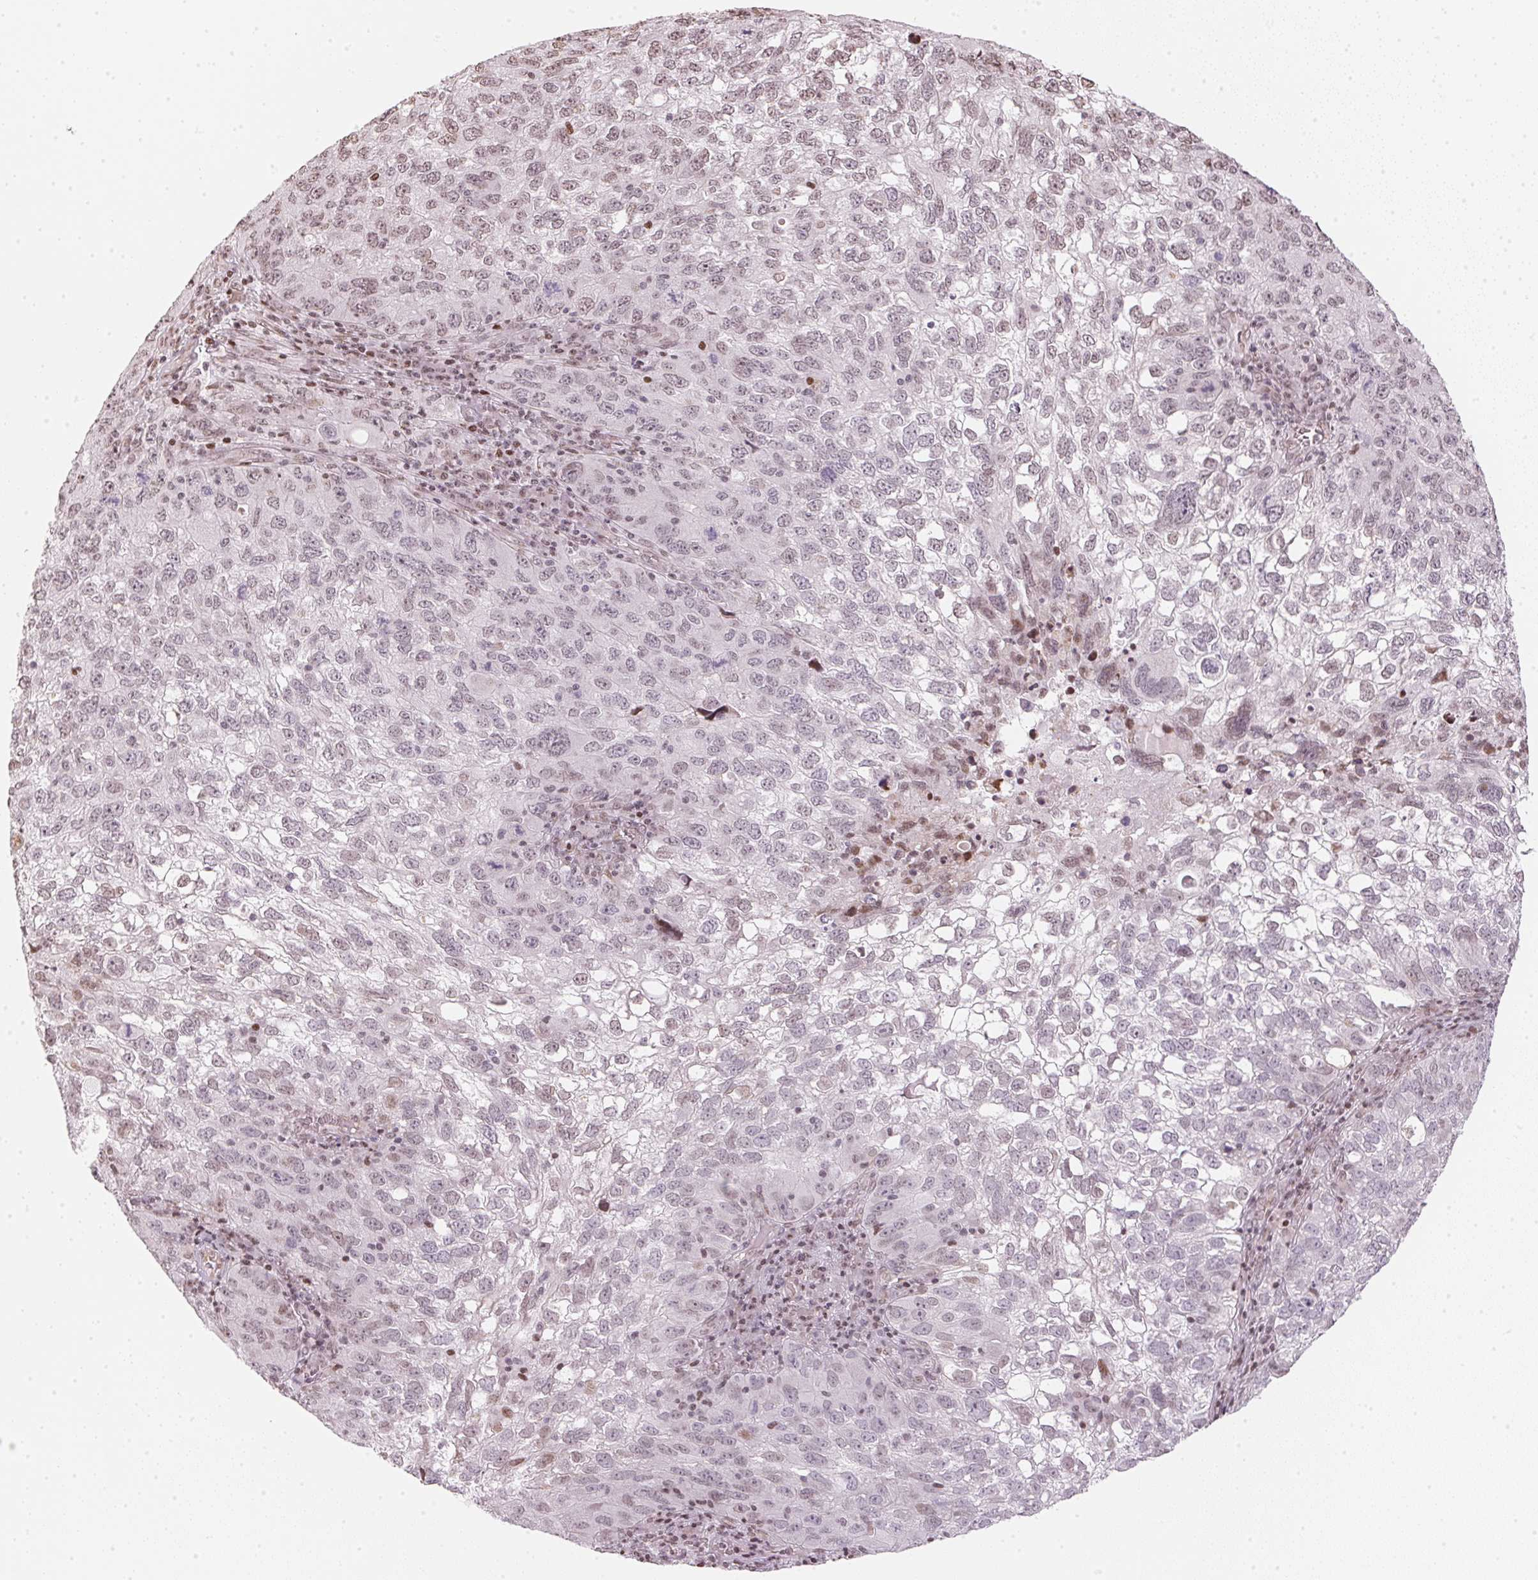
{"staining": {"intensity": "weak", "quantity": "<25%", "location": "nuclear"}, "tissue": "cervical cancer", "cell_type": "Tumor cells", "image_type": "cancer", "snomed": [{"axis": "morphology", "description": "Squamous cell carcinoma, NOS"}, {"axis": "topography", "description": "Cervix"}], "caption": "Immunohistochemistry (IHC) histopathology image of neoplastic tissue: human squamous cell carcinoma (cervical) stained with DAB exhibits no significant protein positivity in tumor cells.", "gene": "KAT6A", "patient": {"sex": "female", "age": 55}}